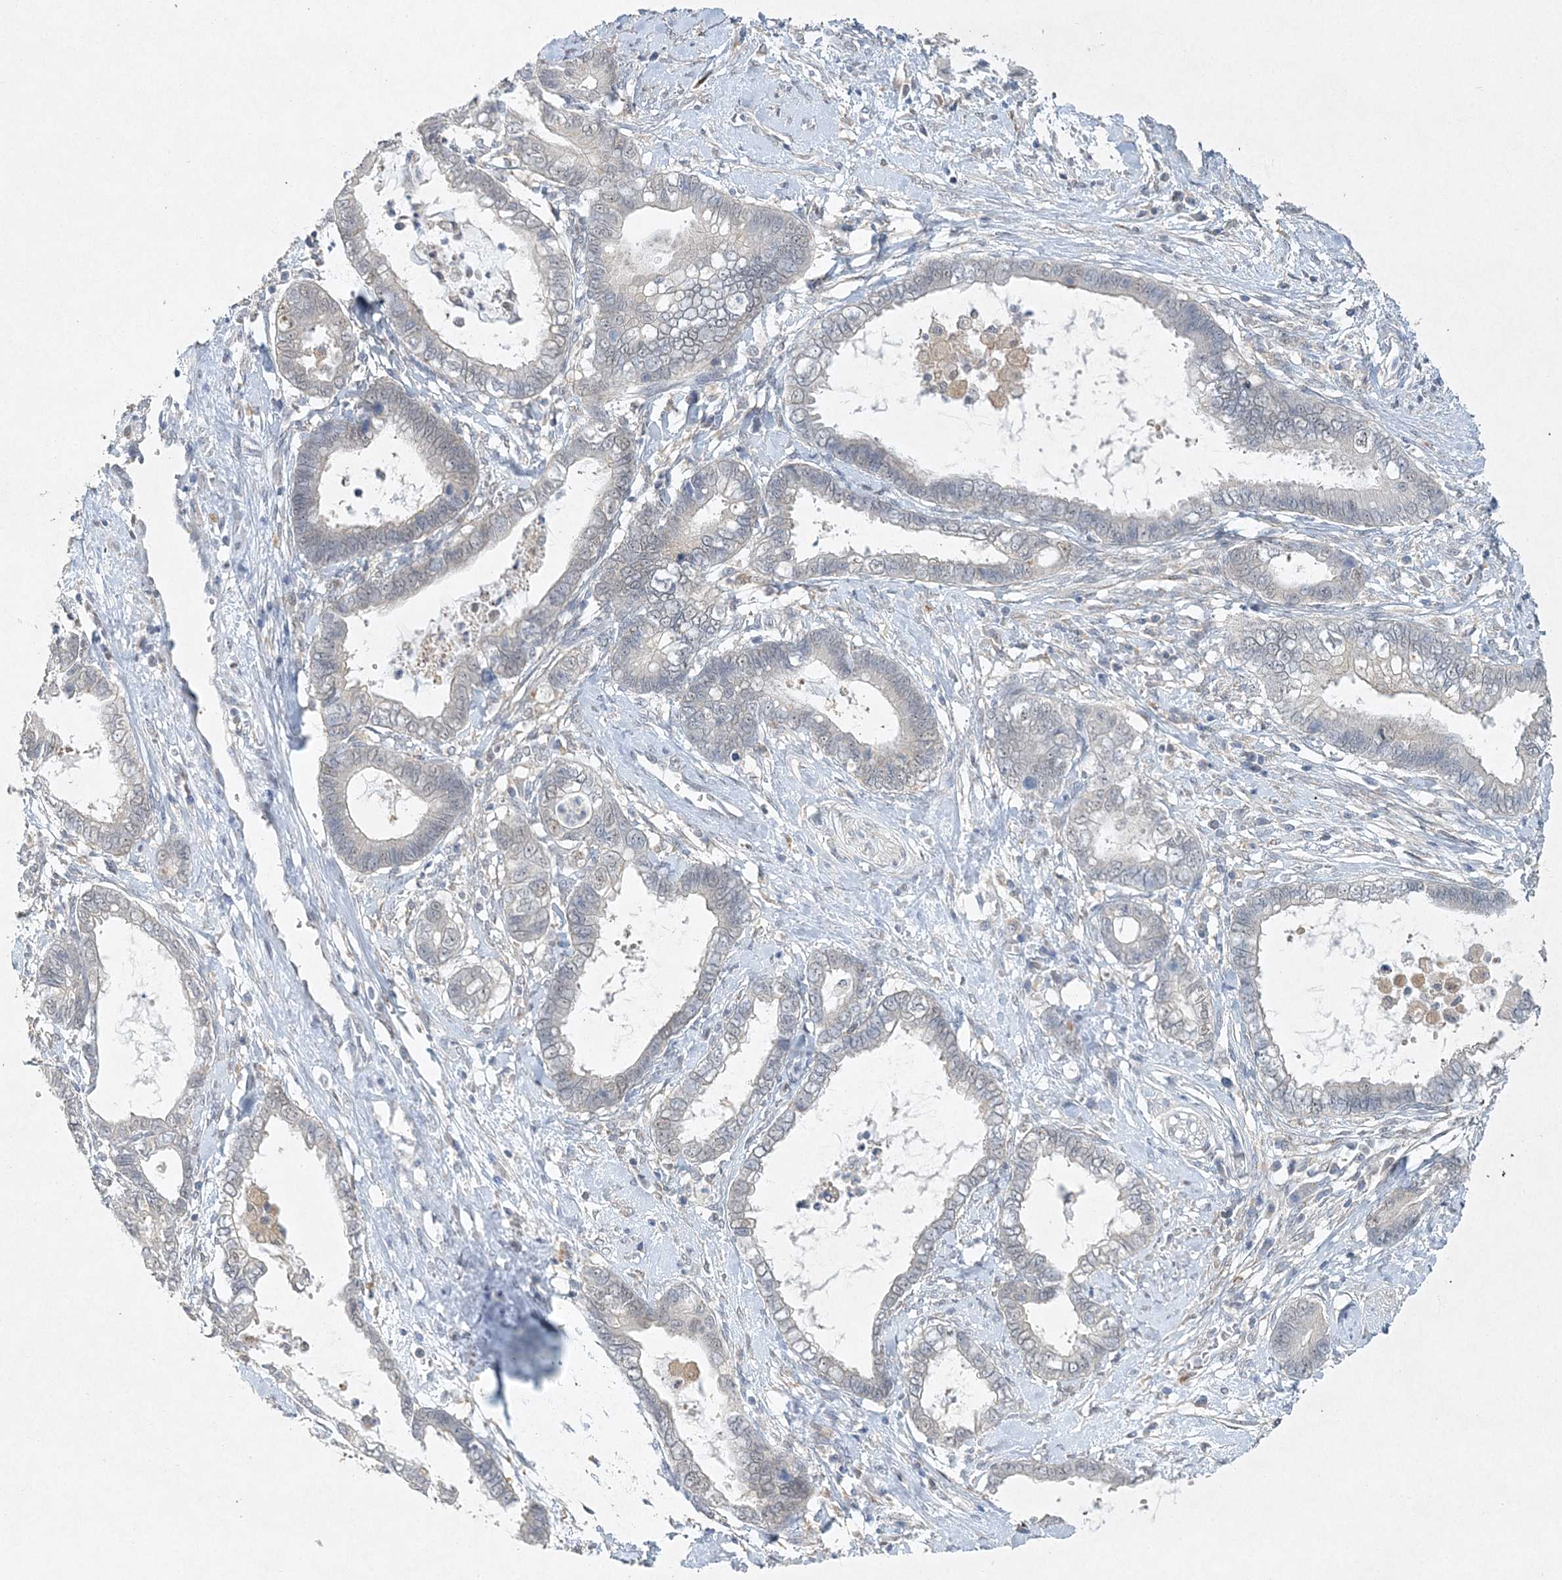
{"staining": {"intensity": "negative", "quantity": "none", "location": "none"}, "tissue": "cervical cancer", "cell_type": "Tumor cells", "image_type": "cancer", "snomed": [{"axis": "morphology", "description": "Adenocarcinoma, NOS"}, {"axis": "topography", "description": "Cervix"}], "caption": "Immunohistochemistry (IHC) histopathology image of human cervical cancer (adenocarcinoma) stained for a protein (brown), which reveals no positivity in tumor cells. The staining was performed using DAB to visualize the protein expression in brown, while the nuclei were stained in blue with hematoxylin (Magnification: 20x).", "gene": "MAT2B", "patient": {"sex": "female", "age": 44}}